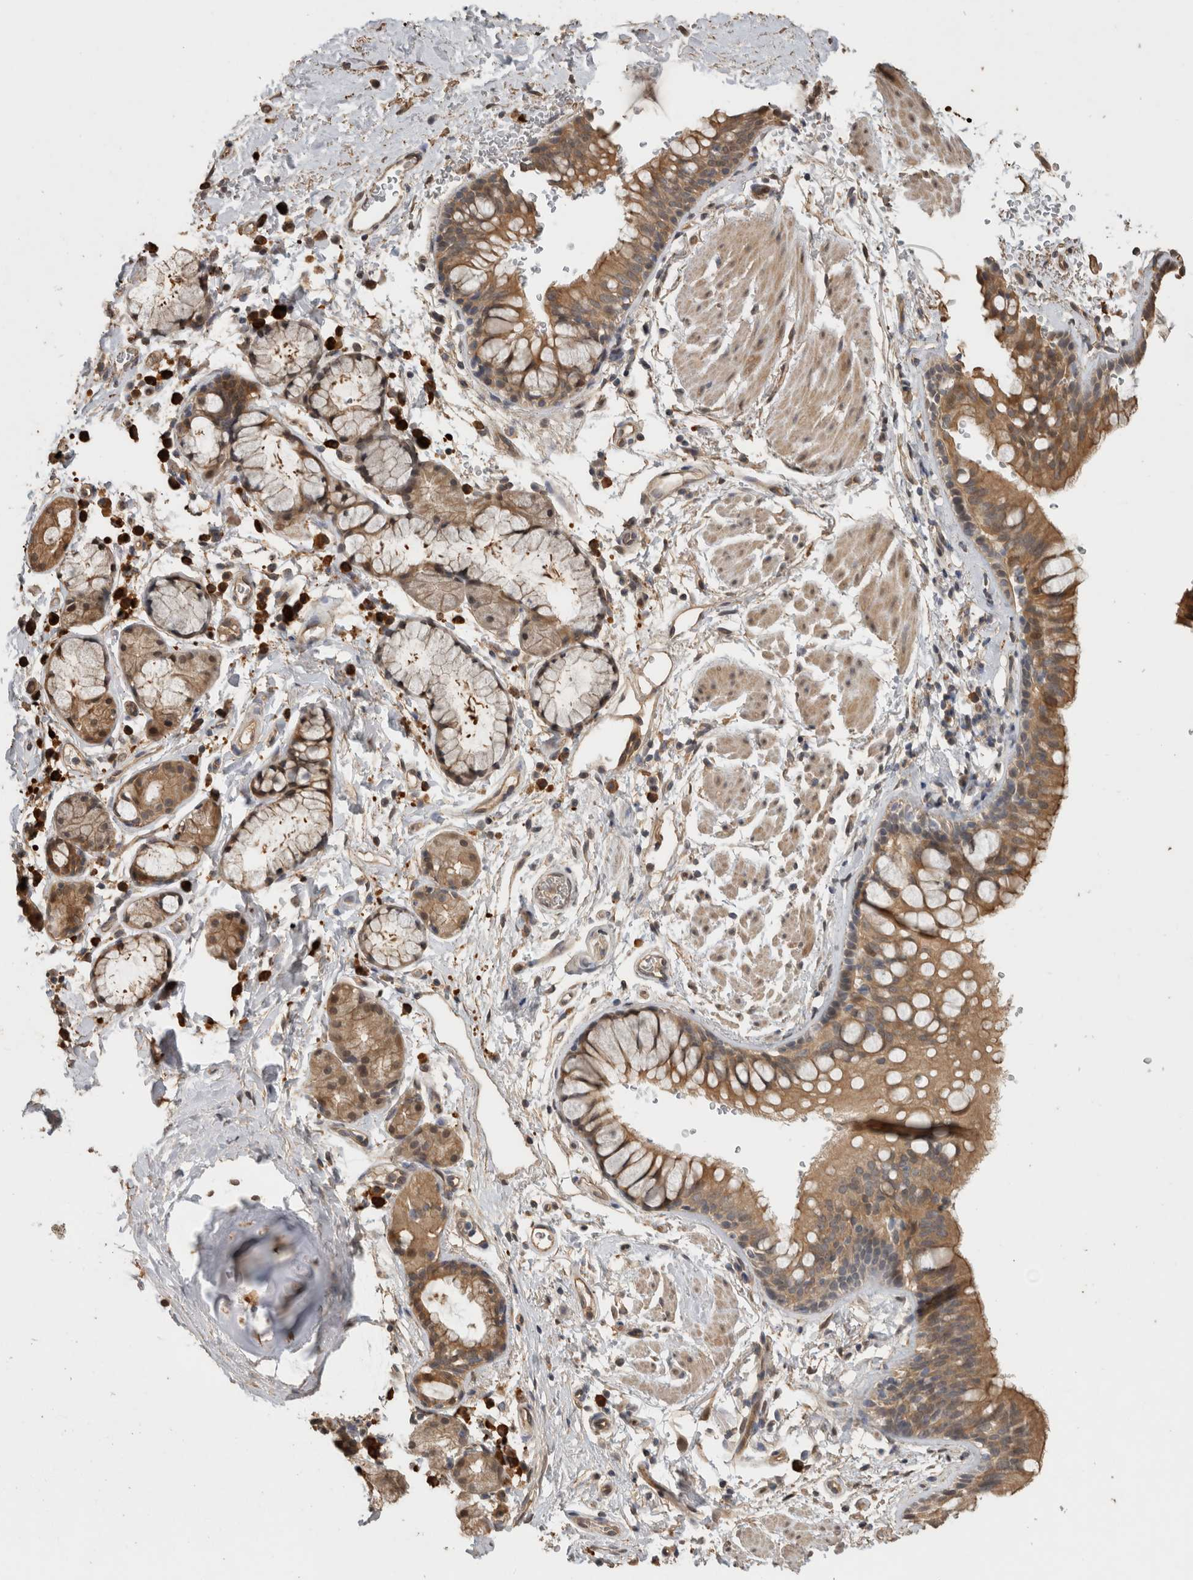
{"staining": {"intensity": "moderate", "quantity": ">75%", "location": "cytoplasmic/membranous"}, "tissue": "bronchus", "cell_type": "Respiratory epithelial cells", "image_type": "normal", "snomed": [{"axis": "morphology", "description": "Normal tissue, NOS"}, {"axis": "topography", "description": "Cartilage tissue"}, {"axis": "topography", "description": "Bronchus"}], "caption": "Immunohistochemistry (IHC) image of normal bronchus stained for a protein (brown), which shows medium levels of moderate cytoplasmic/membranous positivity in approximately >75% of respiratory epithelial cells.", "gene": "RHPN1", "patient": {"sex": "female", "age": 53}}